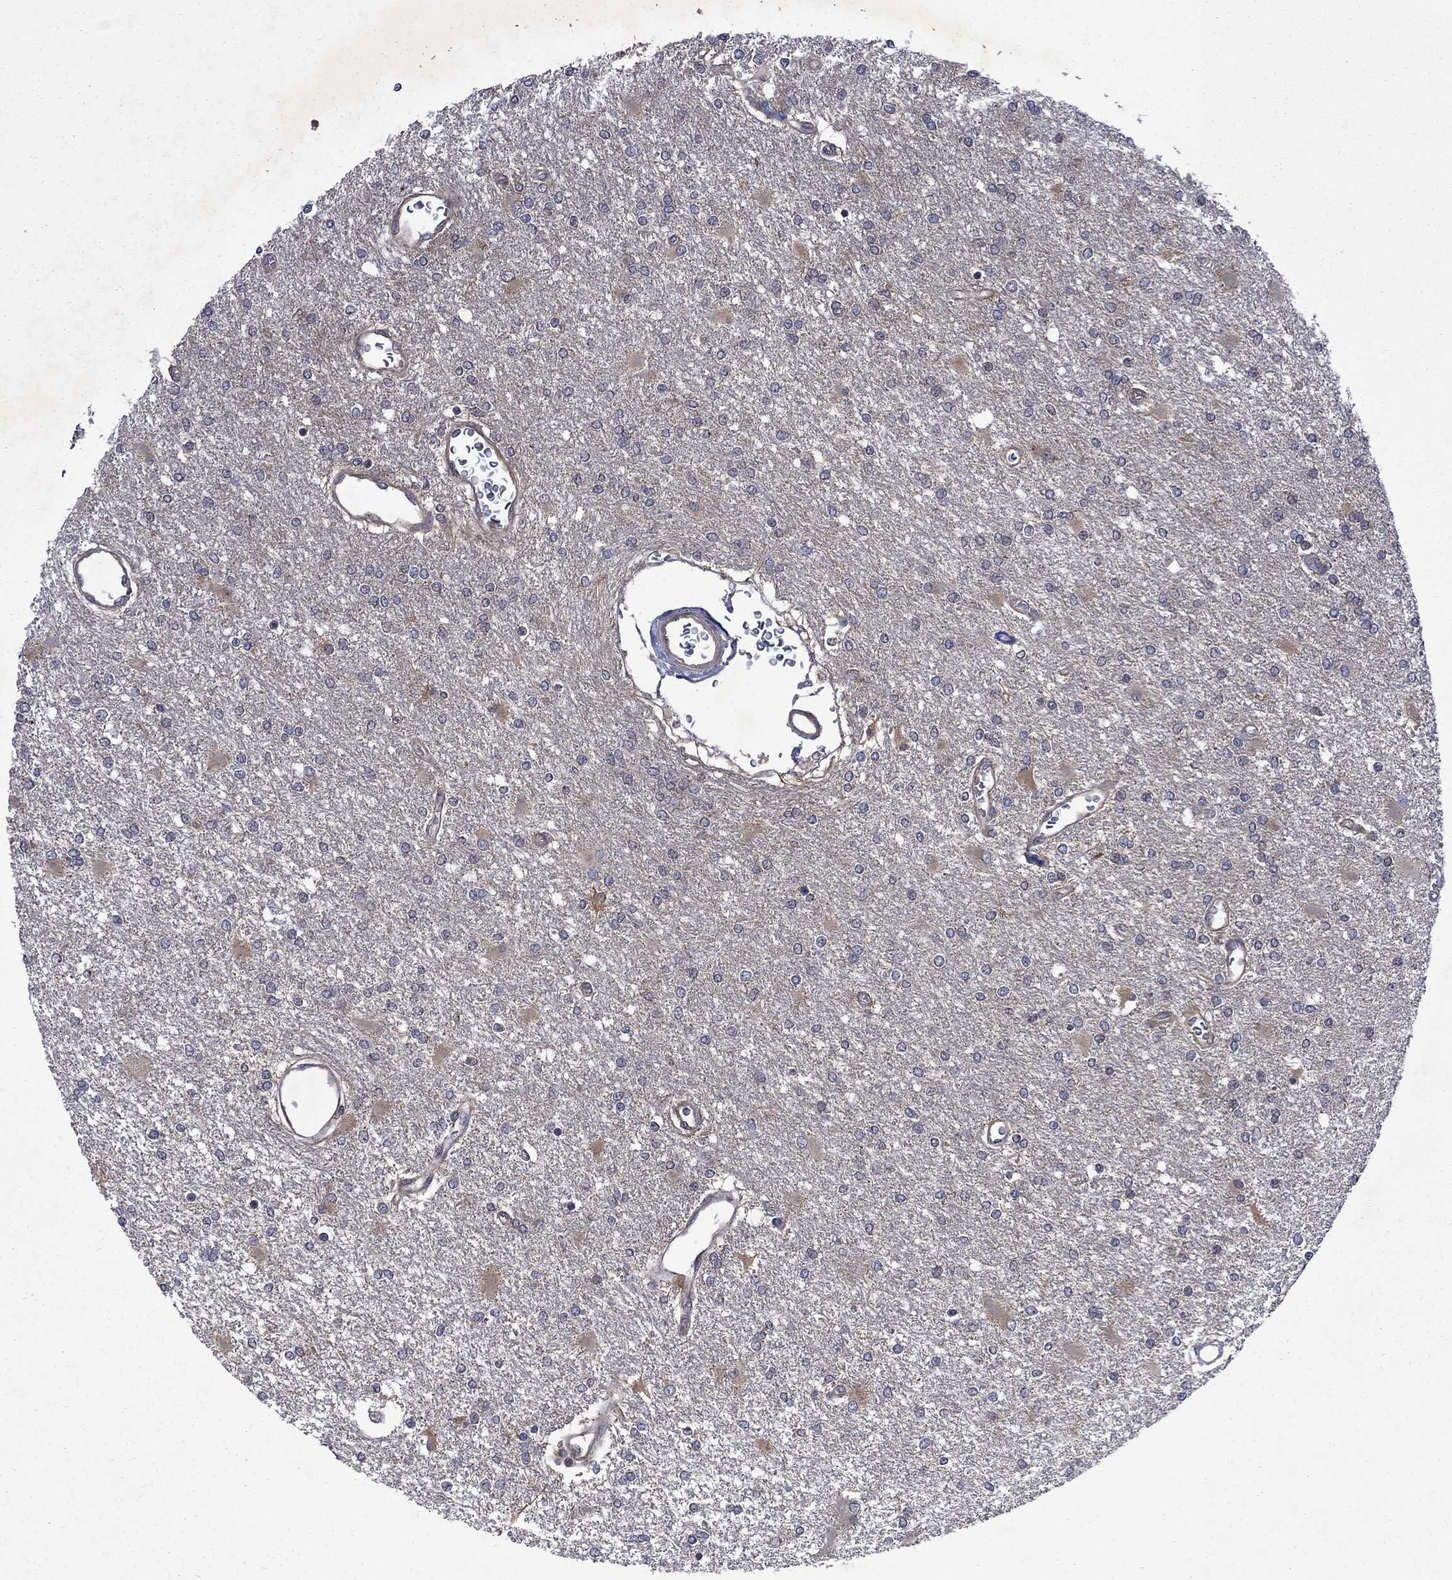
{"staining": {"intensity": "negative", "quantity": "none", "location": "none"}, "tissue": "glioma", "cell_type": "Tumor cells", "image_type": "cancer", "snomed": [{"axis": "morphology", "description": "Glioma, malignant, High grade"}, {"axis": "topography", "description": "Cerebral cortex"}], "caption": "An IHC micrograph of malignant glioma (high-grade) is shown. There is no staining in tumor cells of malignant glioma (high-grade).", "gene": "TMEM33", "patient": {"sex": "male", "age": 79}}